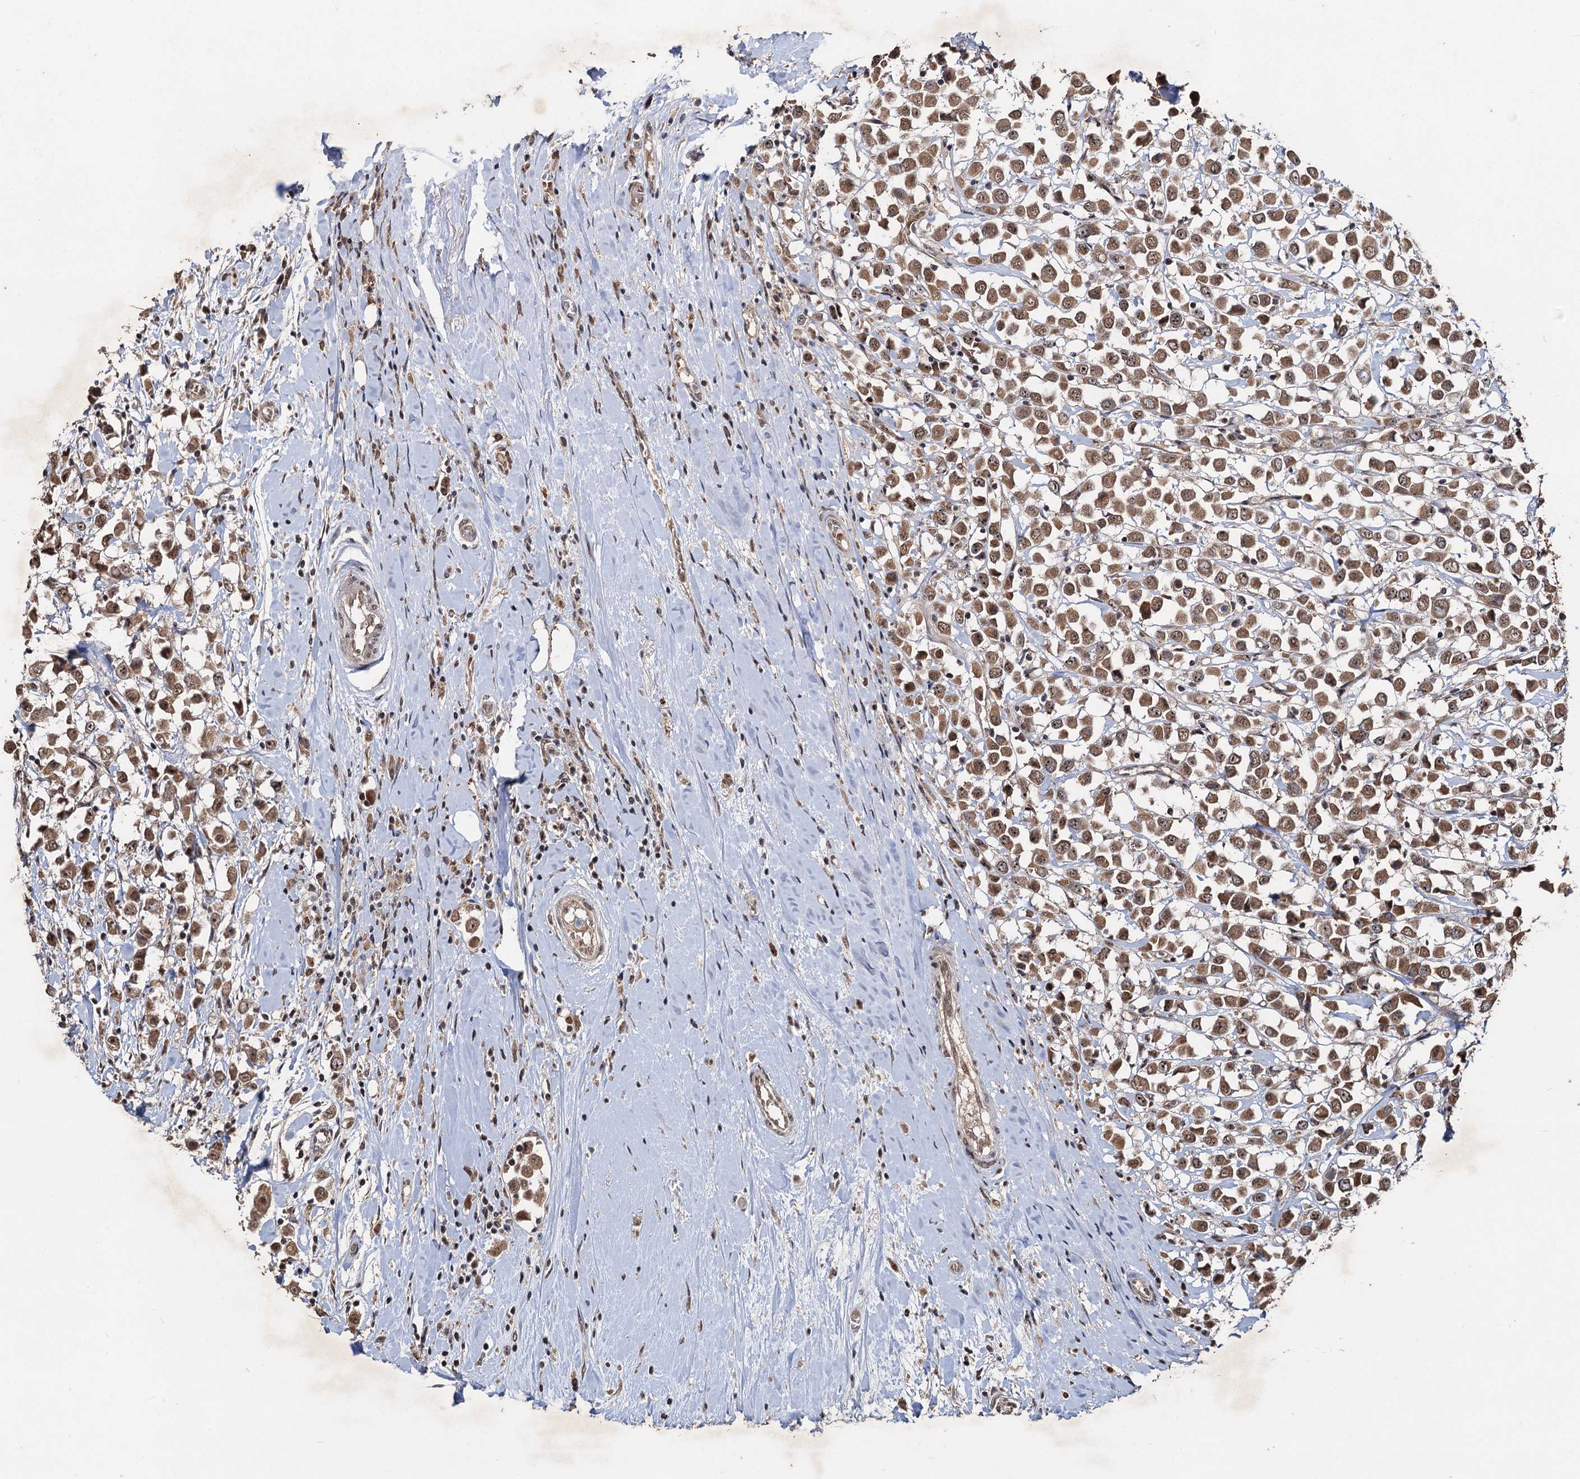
{"staining": {"intensity": "moderate", "quantity": ">75%", "location": "cytoplasmic/membranous,nuclear"}, "tissue": "breast cancer", "cell_type": "Tumor cells", "image_type": "cancer", "snomed": [{"axis": "morphology", "description": "Duct carcinoma"}, {"axis": "topography", "description": "Breast"}], "caption": "Human breast cancer stained for a protein (brown) reveals moderate cytoplasmic/membranous and nuclear positive staining in about >75% of tumor cells.", "gene": "REP15", "patient": {"sex": "female", "age": 61}}